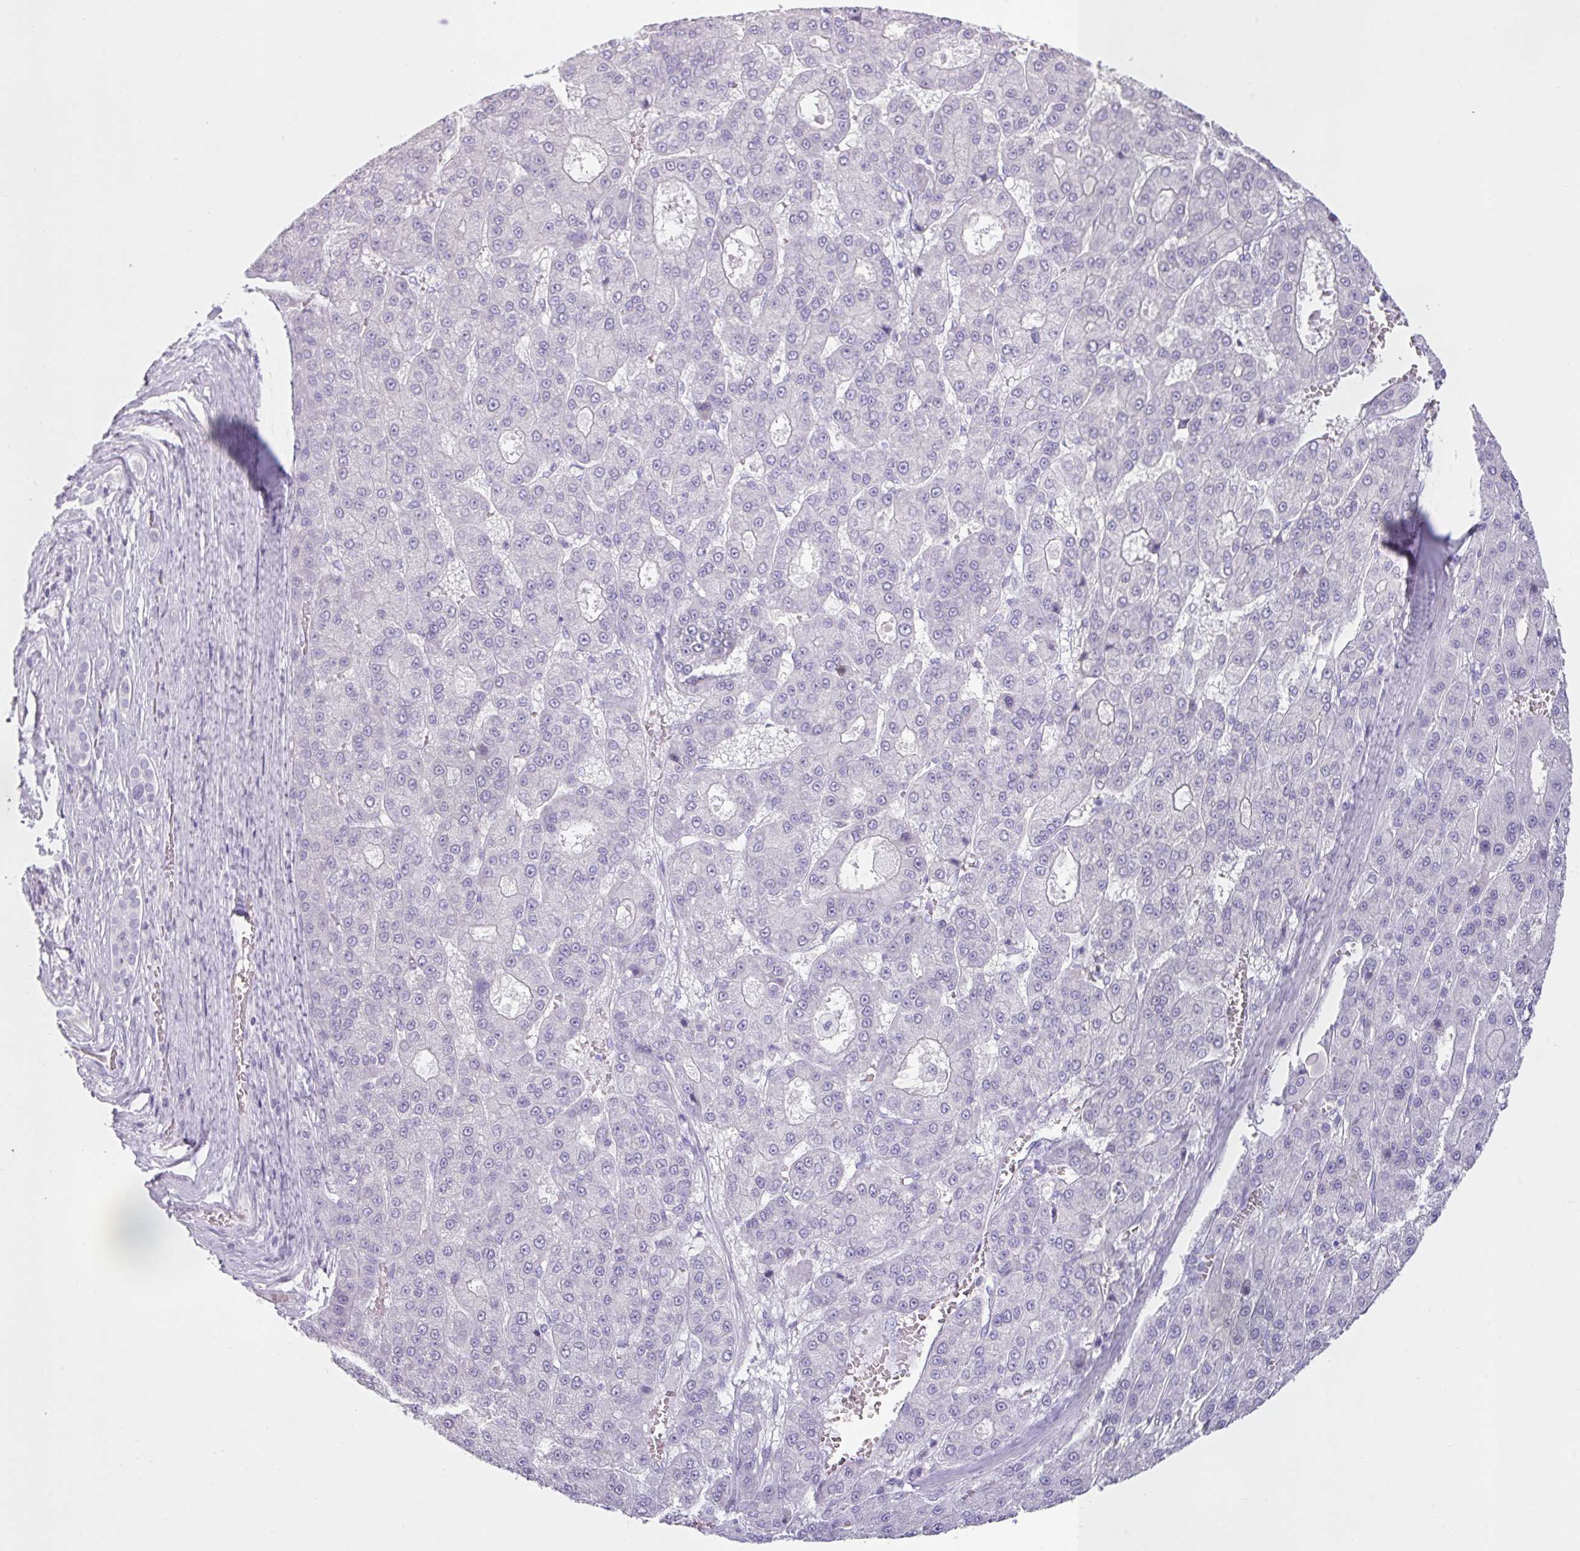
{"staining": {"intensity": "negative", "quantity": "none", "location": "none"}, "tissue": "liver cancer", "cell_type": "Tumor cells", "image_type": "cancer", "snomed": [{"axis": "morphology", "description": "Carcinoma, Hepatocellular, NOS"}, {"axis": "topography", "description": "Liver"}], "caption": "Tumor cells are negative for protein expression in human liver cancer (hepatocellular carcinoma). (Stains: DAB immunohistochemistry with hematoxylin counter stain, Microscopy: brightfield microscopy at high magnification).", "gene": "VCY1B", "patient": {"sex": "male", "age": 70}}